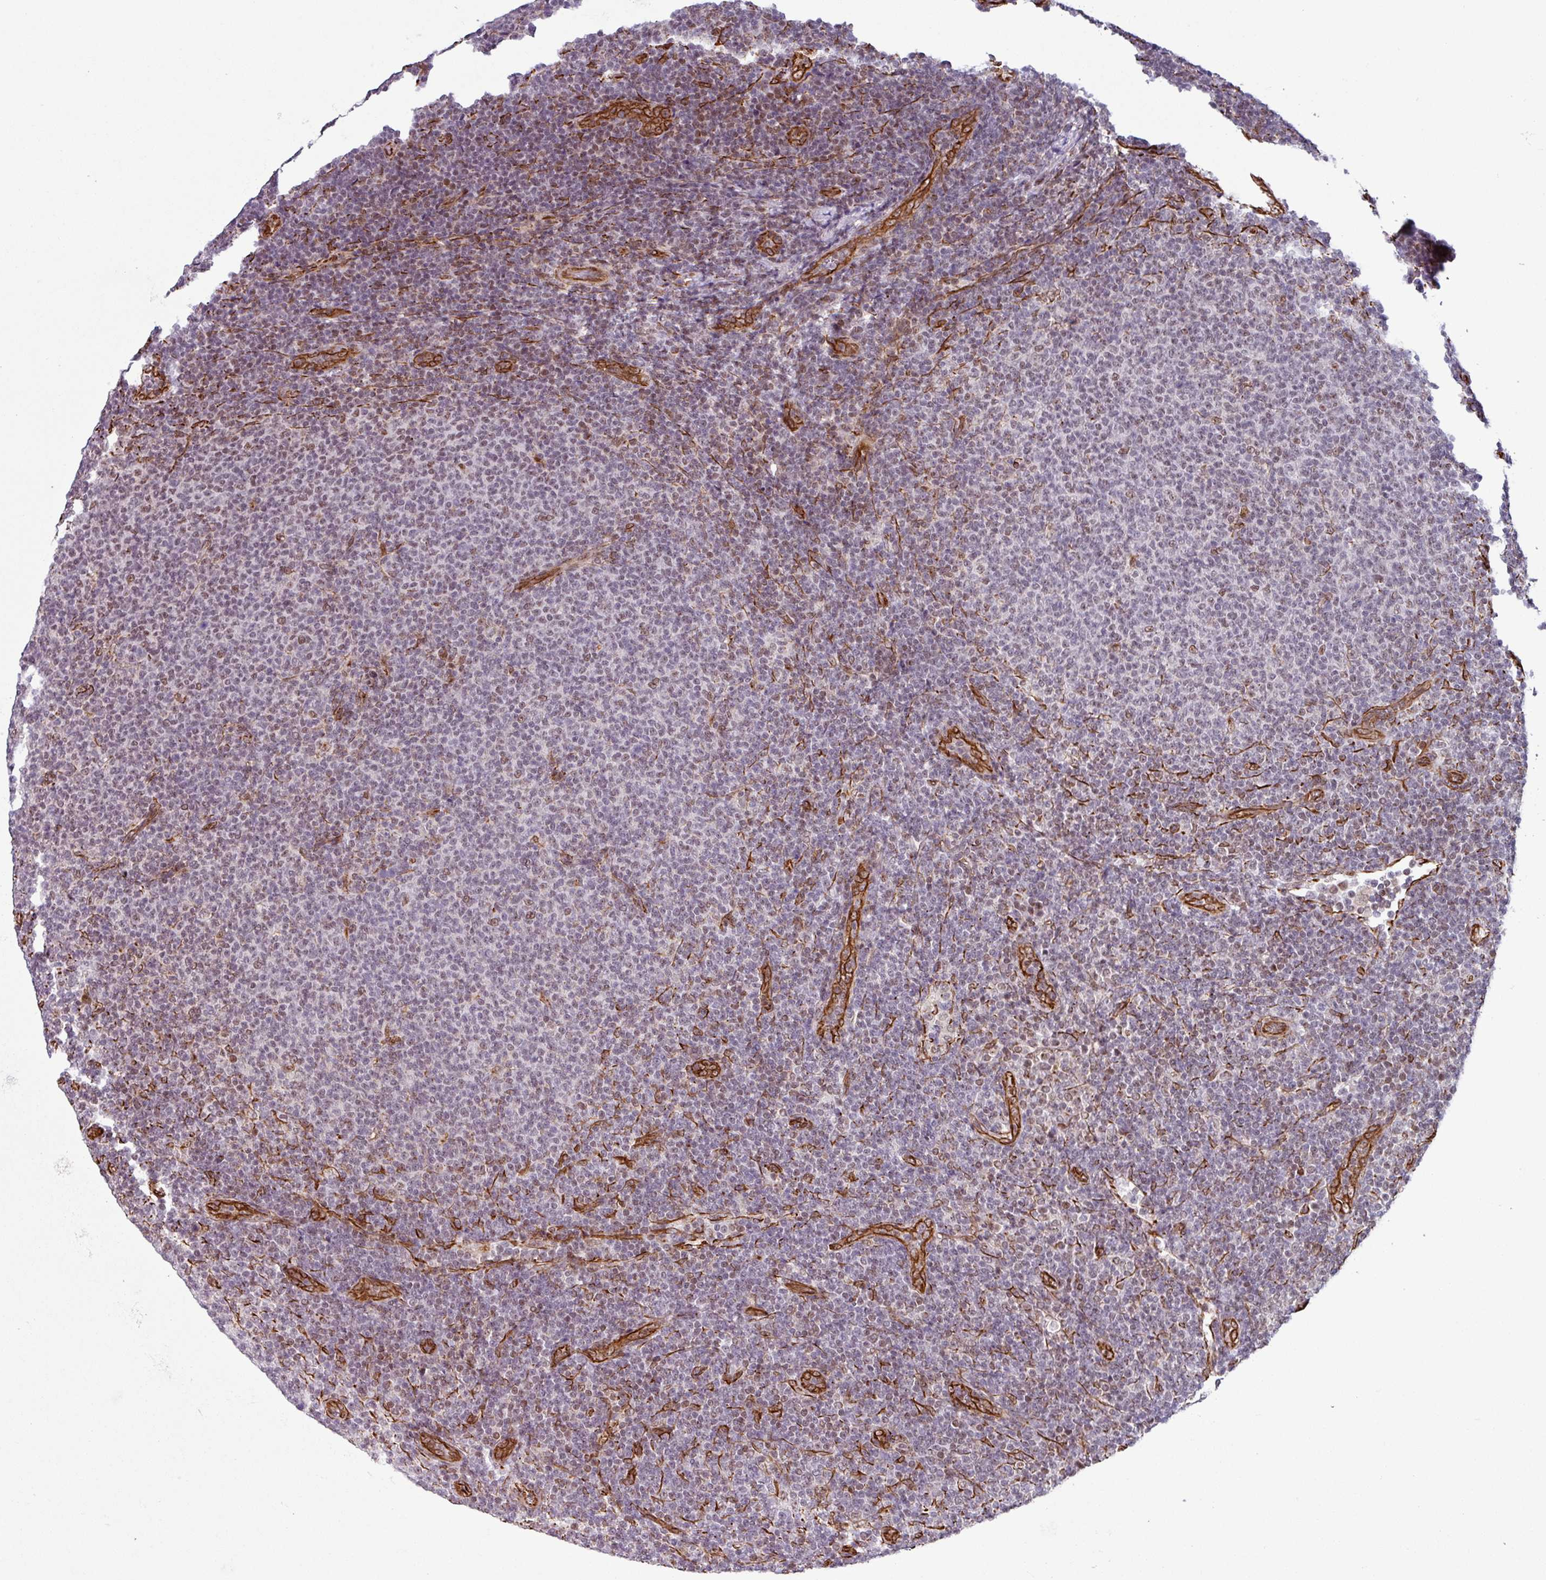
{"staining": {"intensity": "weak", "quantity": "25%-75%", "location": "nuclear"}, "tissue": "lymphoma", "cell_type": "Tumor cells", "image_type": "cancer", "snomed": [{"axis": "morphology", "description": "Malignant lymphoma, non-Hodgkin's type, Low grade"}, {"axis": "topography", "description": "Lymph node"}], "caption": "IHC of human lymphoma exhibits low levels of weak nuclear staining in approximately 25%-75% of tumor cells. (Brightfield microscopy of DAB IHC at high magnification).", "gene": "CHD3", "patient": {"sex": "male", "age": 66}}